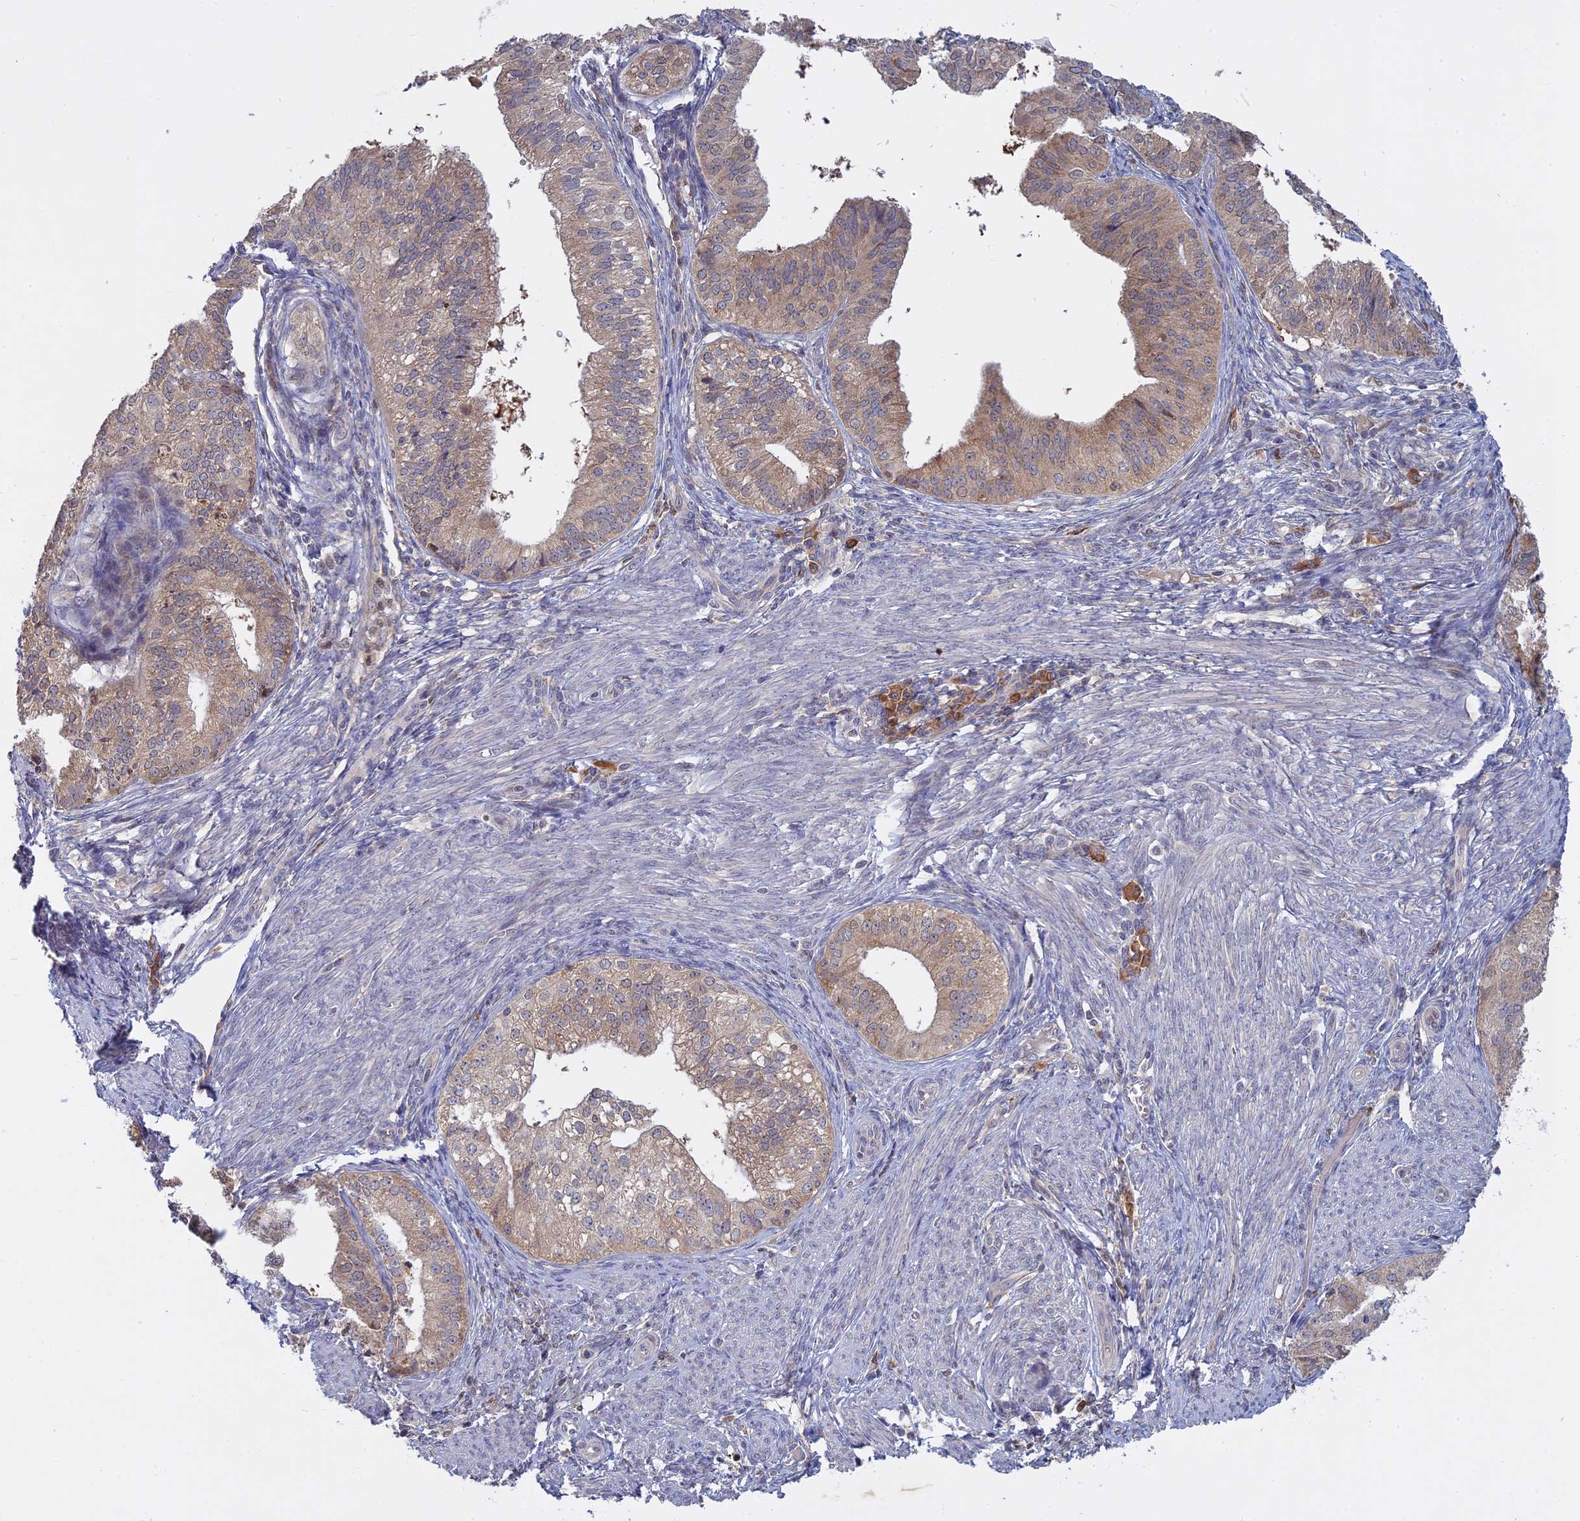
{"staining": {"intensity": "weak", "quantity": "25%-75%", "location": "cytoplasmic/membranous"}, "tissue": "endometrial cancer", "cell_type": "Tumor cells", "image_type": "cancer", "snomed": [{"axis": "morphology", "description": "Adenocarcinoma, NOS"}, {"axis": "topography", "description": "Endometrium"}], "caption": "Endometrial cancer (adenocarcinoma) stained with a brown dye displays weak cytoplasmic/membranous positive staining in approximately 25%-75% of tumor cells.", "gene": "TMEM208", "patient": {"sex": "female", "age": 50}}